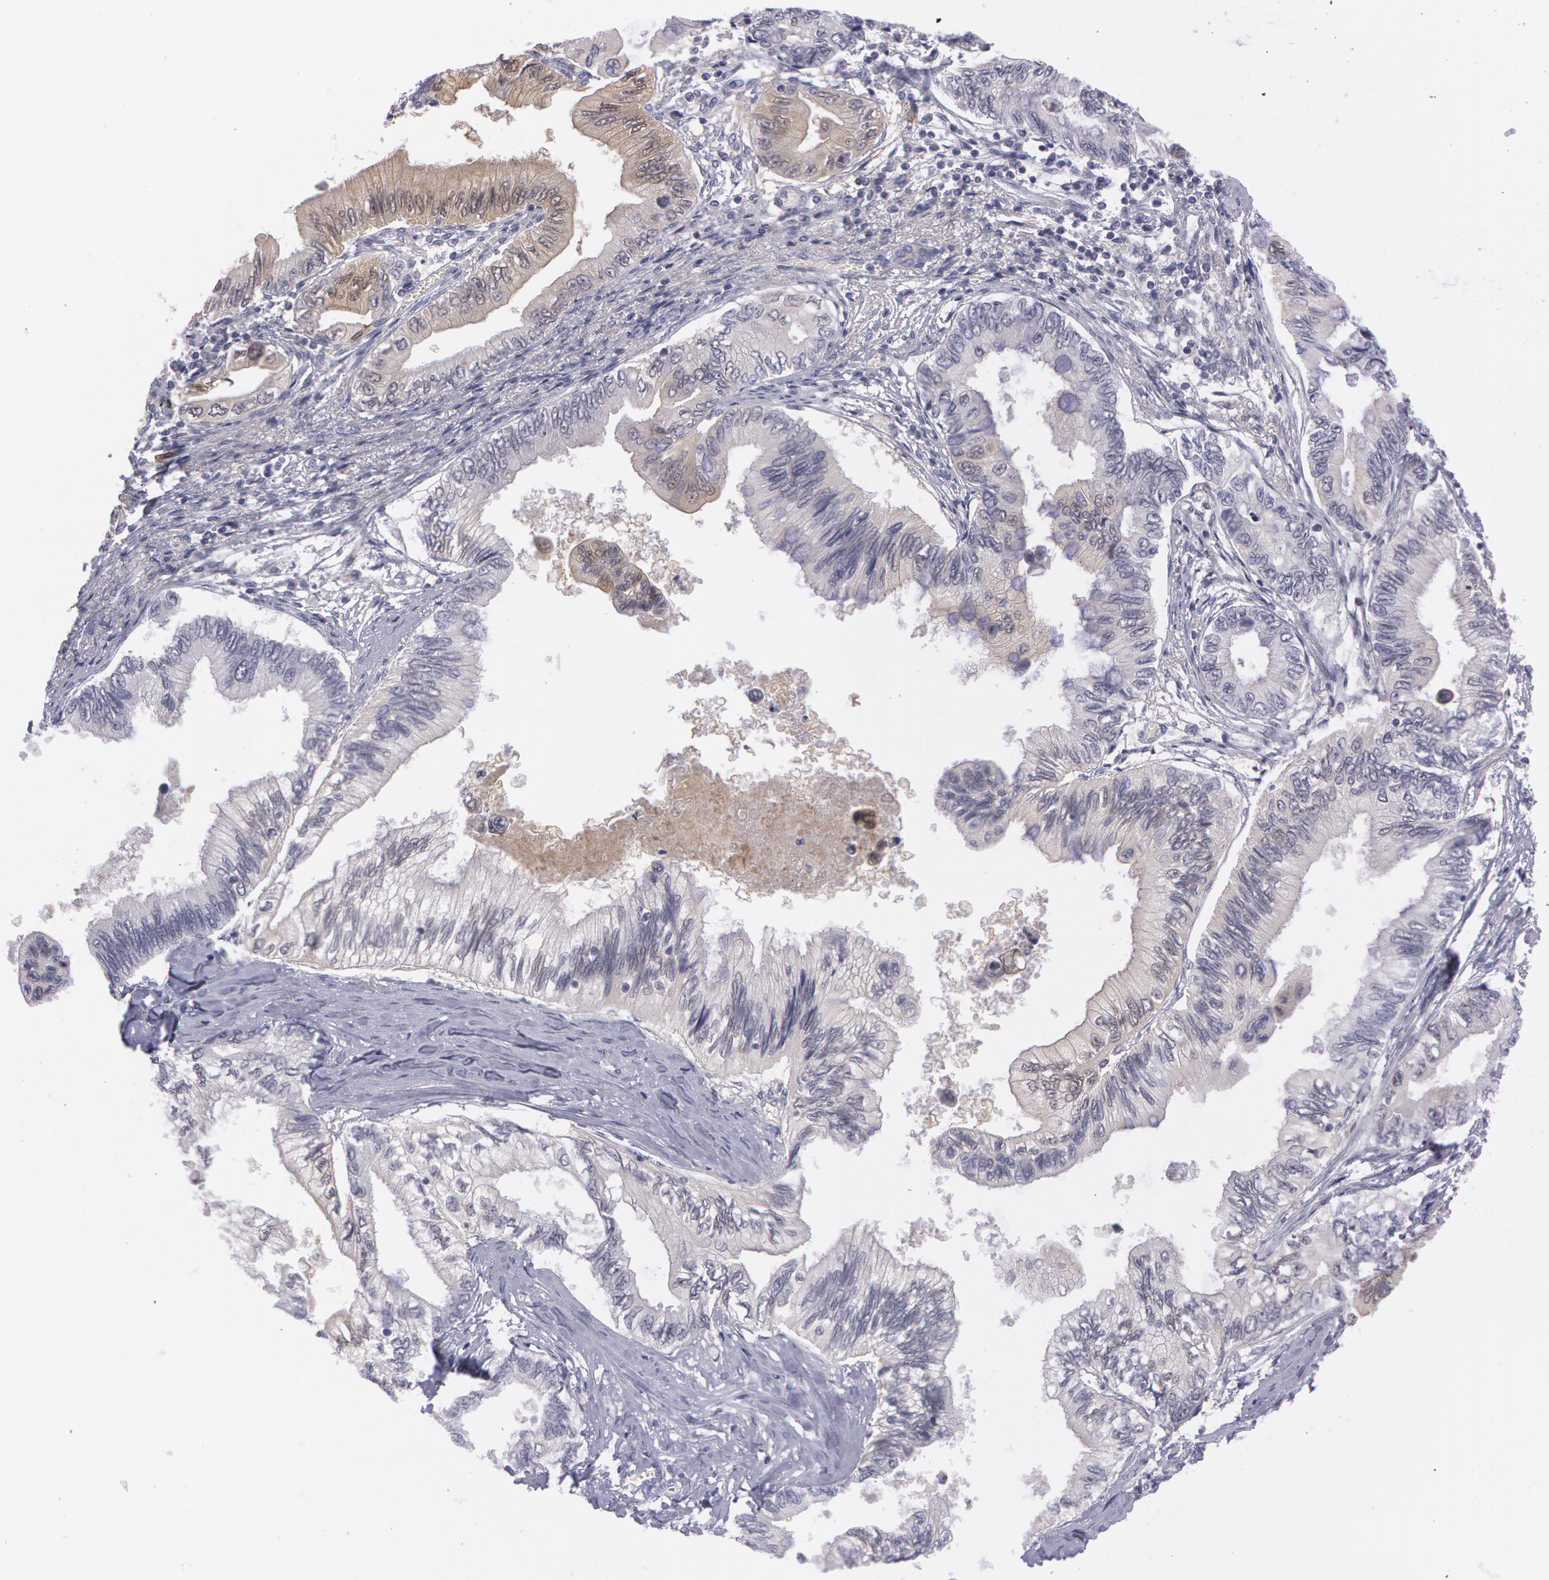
{"staining": {"intensity": "weak", "quantity": "<25%", "location": "cytoplasmic/membranous"}, "tissue": "pancreatic cancer", "cell_type": "Tumor cells", "image_type": "cancer", "snomed": [{"axis": "morphology", "description": "Adenocarcinoma, NOS"}, {"axis": "topography", "description": "Pancreas"}], "caption": "IHC image of pancreatic cancer stained for a protein (brown), which exhibits no staining in tumor cells.", "gene": "IL1RN", "patient": {"sex": "female", "age": 66}}